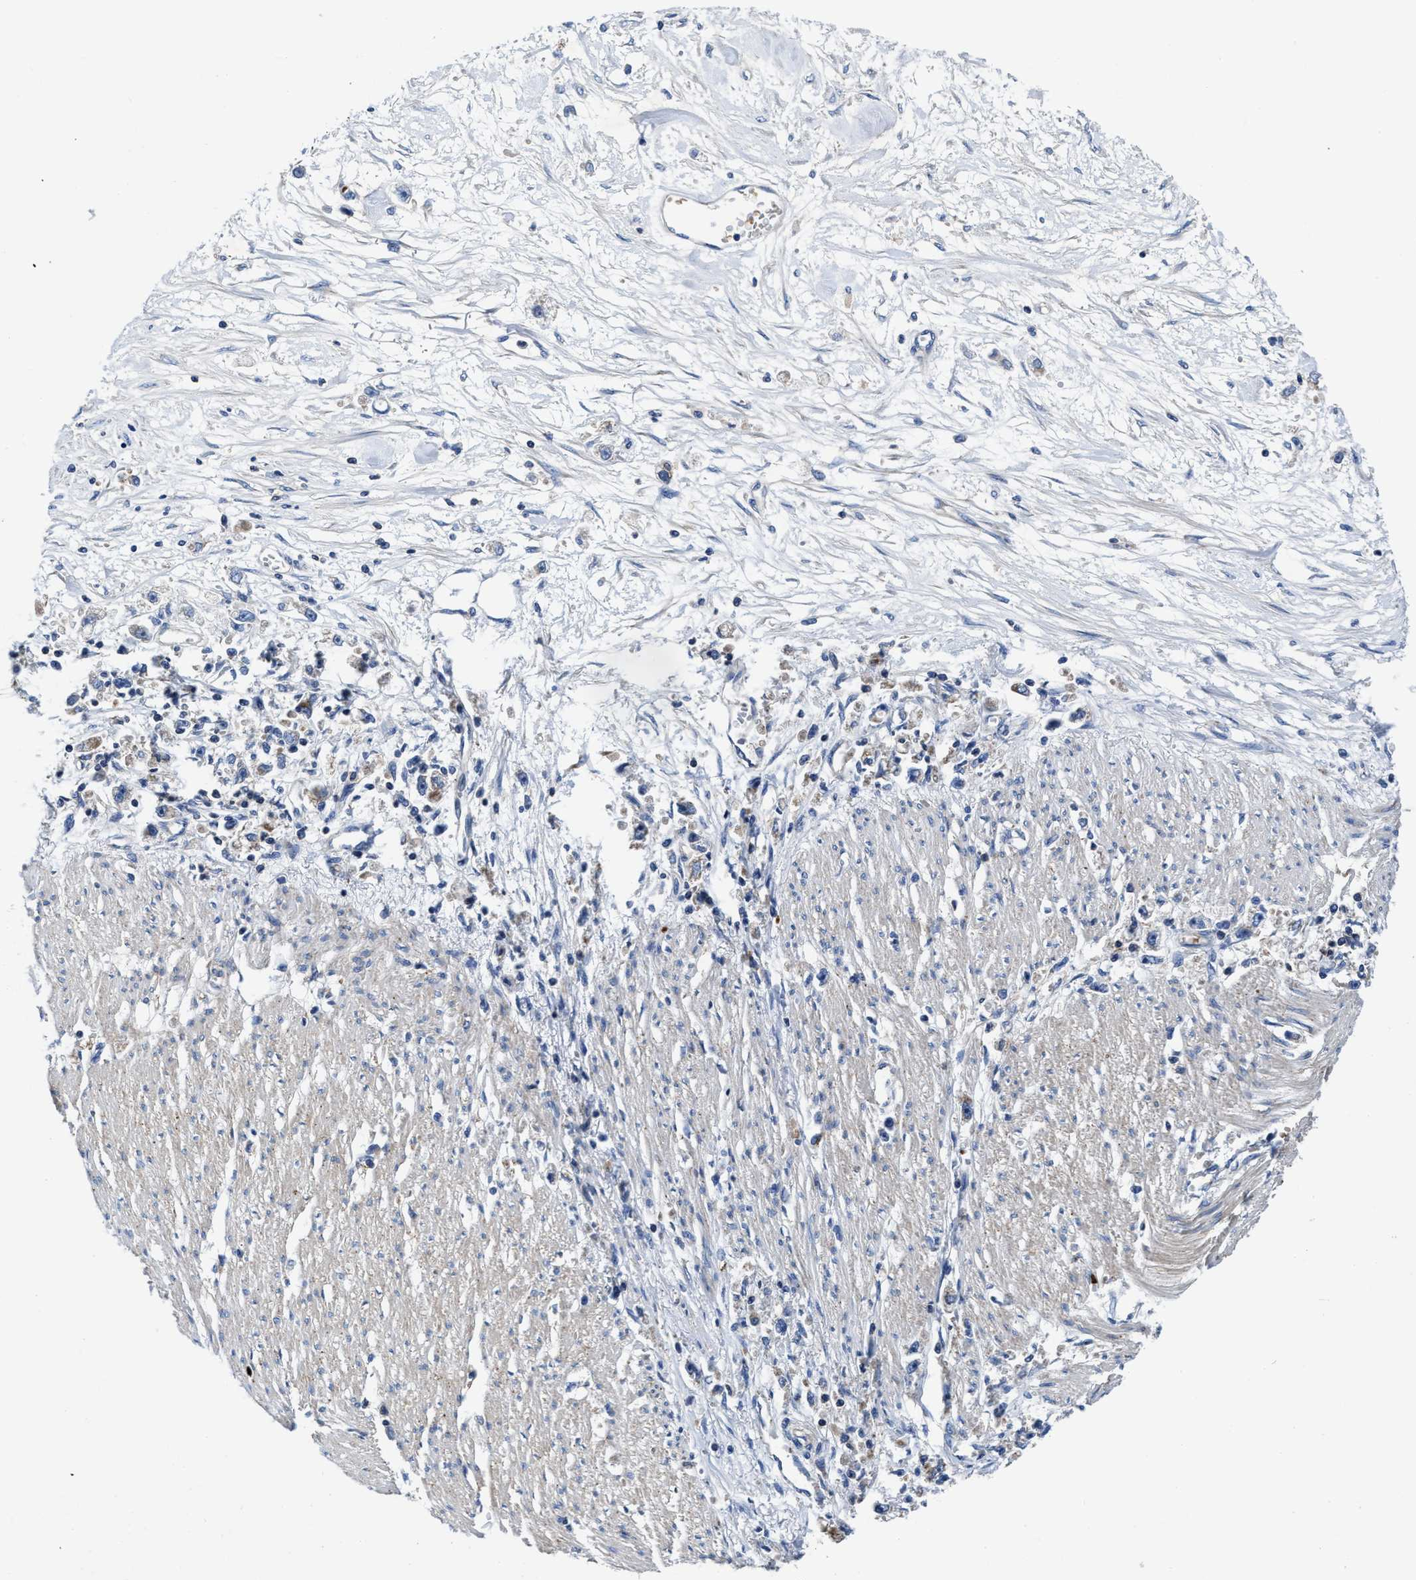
{"staining": {"intensity": "negative", "quantity": "none", "location": "none"}, "tissue": "stomach cancer", "cell_type": "Tumor cells", "image_type": "cancer", "snomed": [{"axis": "morphology", "description": "Adenocarcinoma, NOS"}, {"axis": "topography", "description": "Stomach"}], "caption": "The photomicrograph shows no staining of tumor cells in adenocarcinoma (stomach). Nuclei are stained in blue.", "gene": "PHLPP1", "patient": {"sex": "female", "age": 59}}